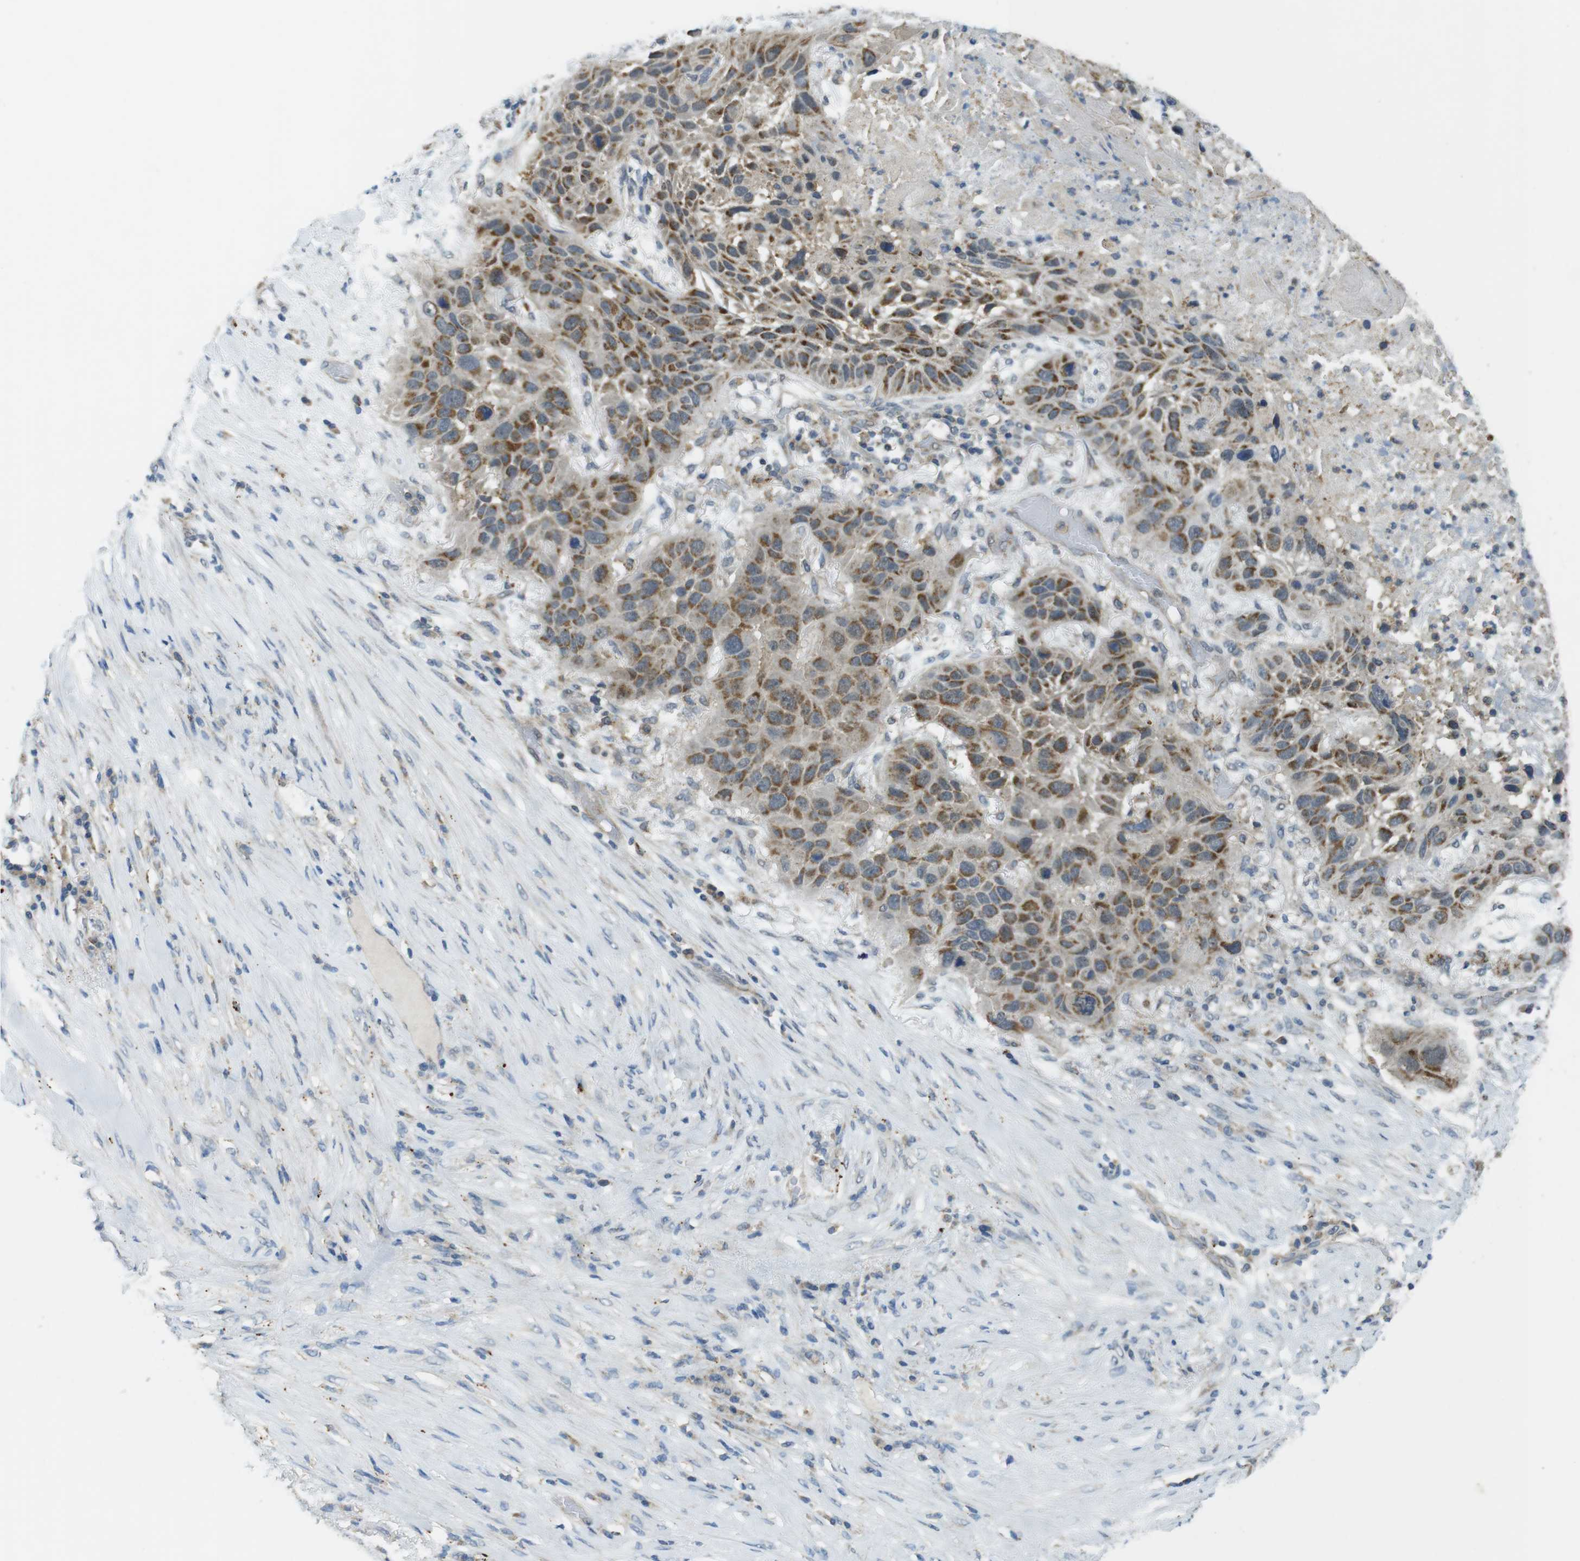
{"staining": {"intensity": "moderate", "quantity": ">75%", "location": "cytoplasmic/membranous"}, "tissue": "lung cancer", "cell_type": "Tumor cells", "image_type": "cancer", "snomed": [{"axis": "morphology", "description": "Squamous cell carcinoma, NOS"}, {"axis": "topography", "description": "Lung"}], "caption": "Squamous cell carcinoma (lung) was stained to show a protein in brown. There is medium levels of moderate cytoplasmic/membranous expression in approximately >75% of tumor cells. Nuclei are stained in blue.", "gene": "BRI3BP", "patient": {"sex": "male", "age": 57}}